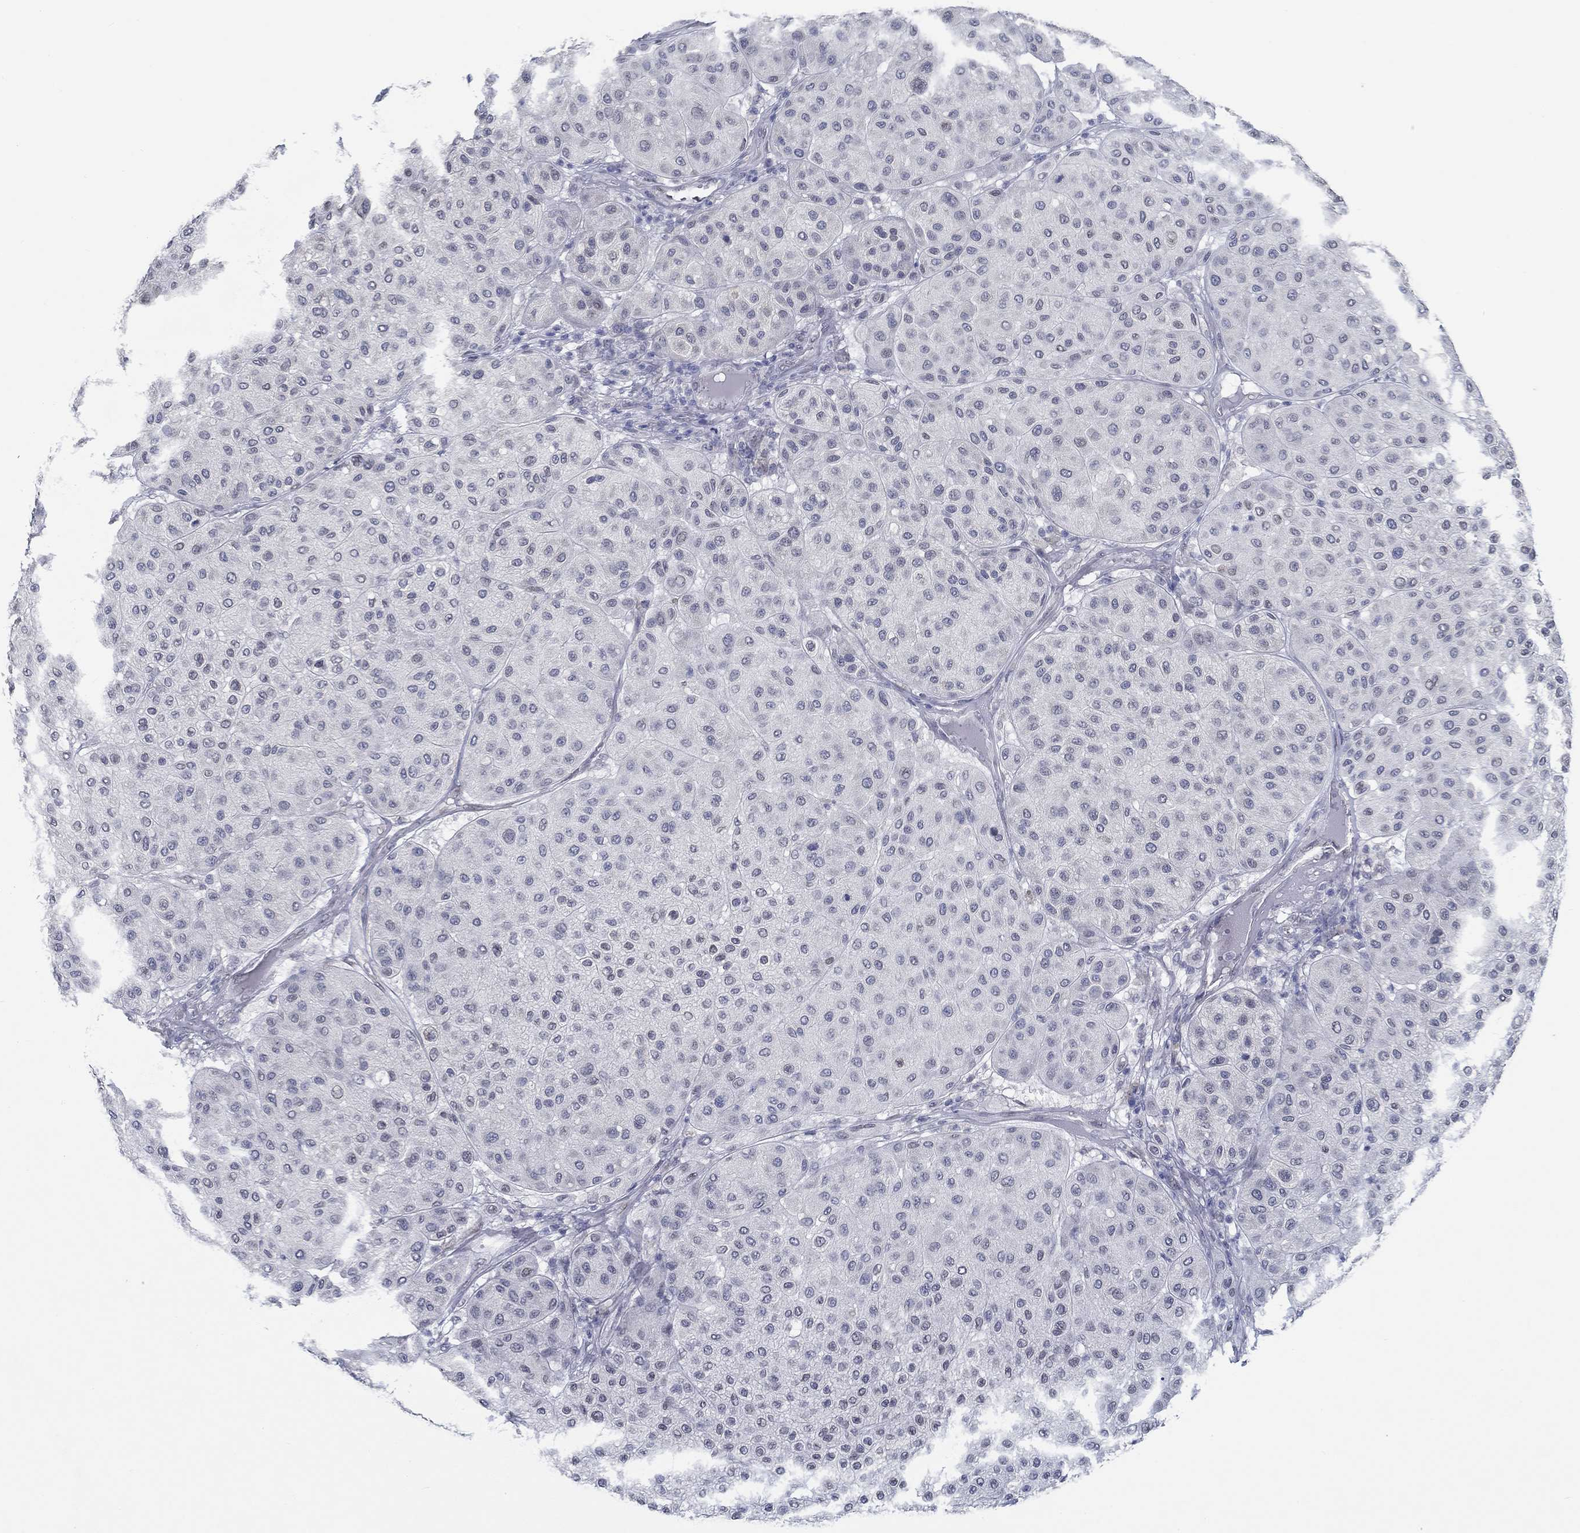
{"staining": {"intensity": "negative", "quantity": "none", "location": "none"}, "tissue": "melanoma", "cell_type": "Tumor cells", "image_type": "cancer", "snomed": [{"axis": "morphology", "description": "Malignant melanoma, Metastatic site"}, {"axis": "topography", "description": "Smooth muscle"}], "caption": "Human malignant melanoma (metastatic site) stained for a protein using immunohistochemistry (IHC) exhibits no positivity in tumor cells.", "gene": "NUP155", "patient": {"sex": "male", "age": 41}}